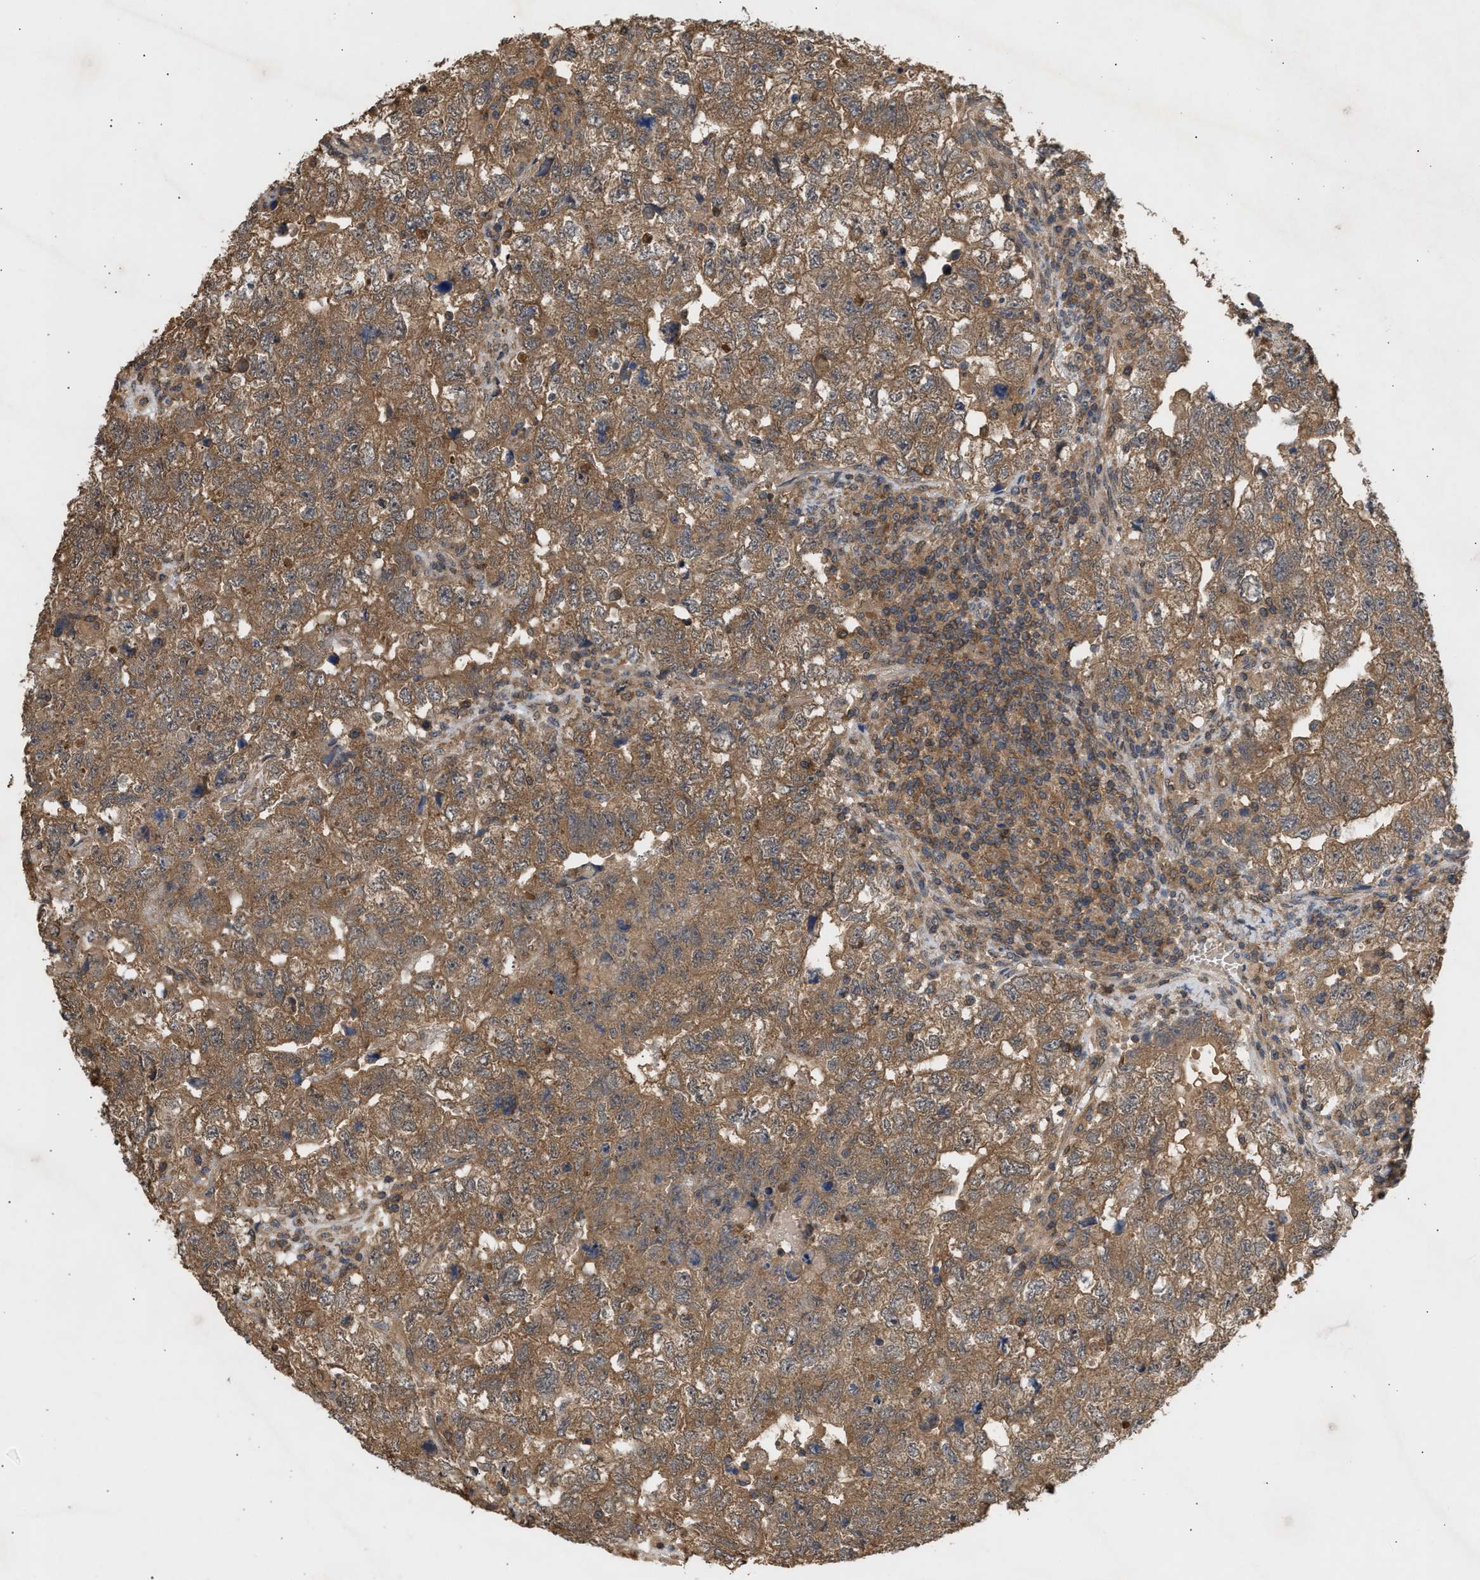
{"staining": {"intensity": "moderate", "quantity": ">75%", "location": "cytoplasmic/membranous"}, "tissue": "testis cancer", "cell_type": "Tumor cells", "image_type": "cancer", "snomed": [{"axis": "morphology", "description": "Carcinoma, Embryonal, NOS"}, {"axis": "topography", "description": "Testis"}], "caption": "Immunohistochemical staining of testis cancer displays medium levels of moderate cytoplasmic/membranous positivity in about >75% of tumor cells.", "gene": "FITM1", "patient": {"sex": "male", "age": 36}}